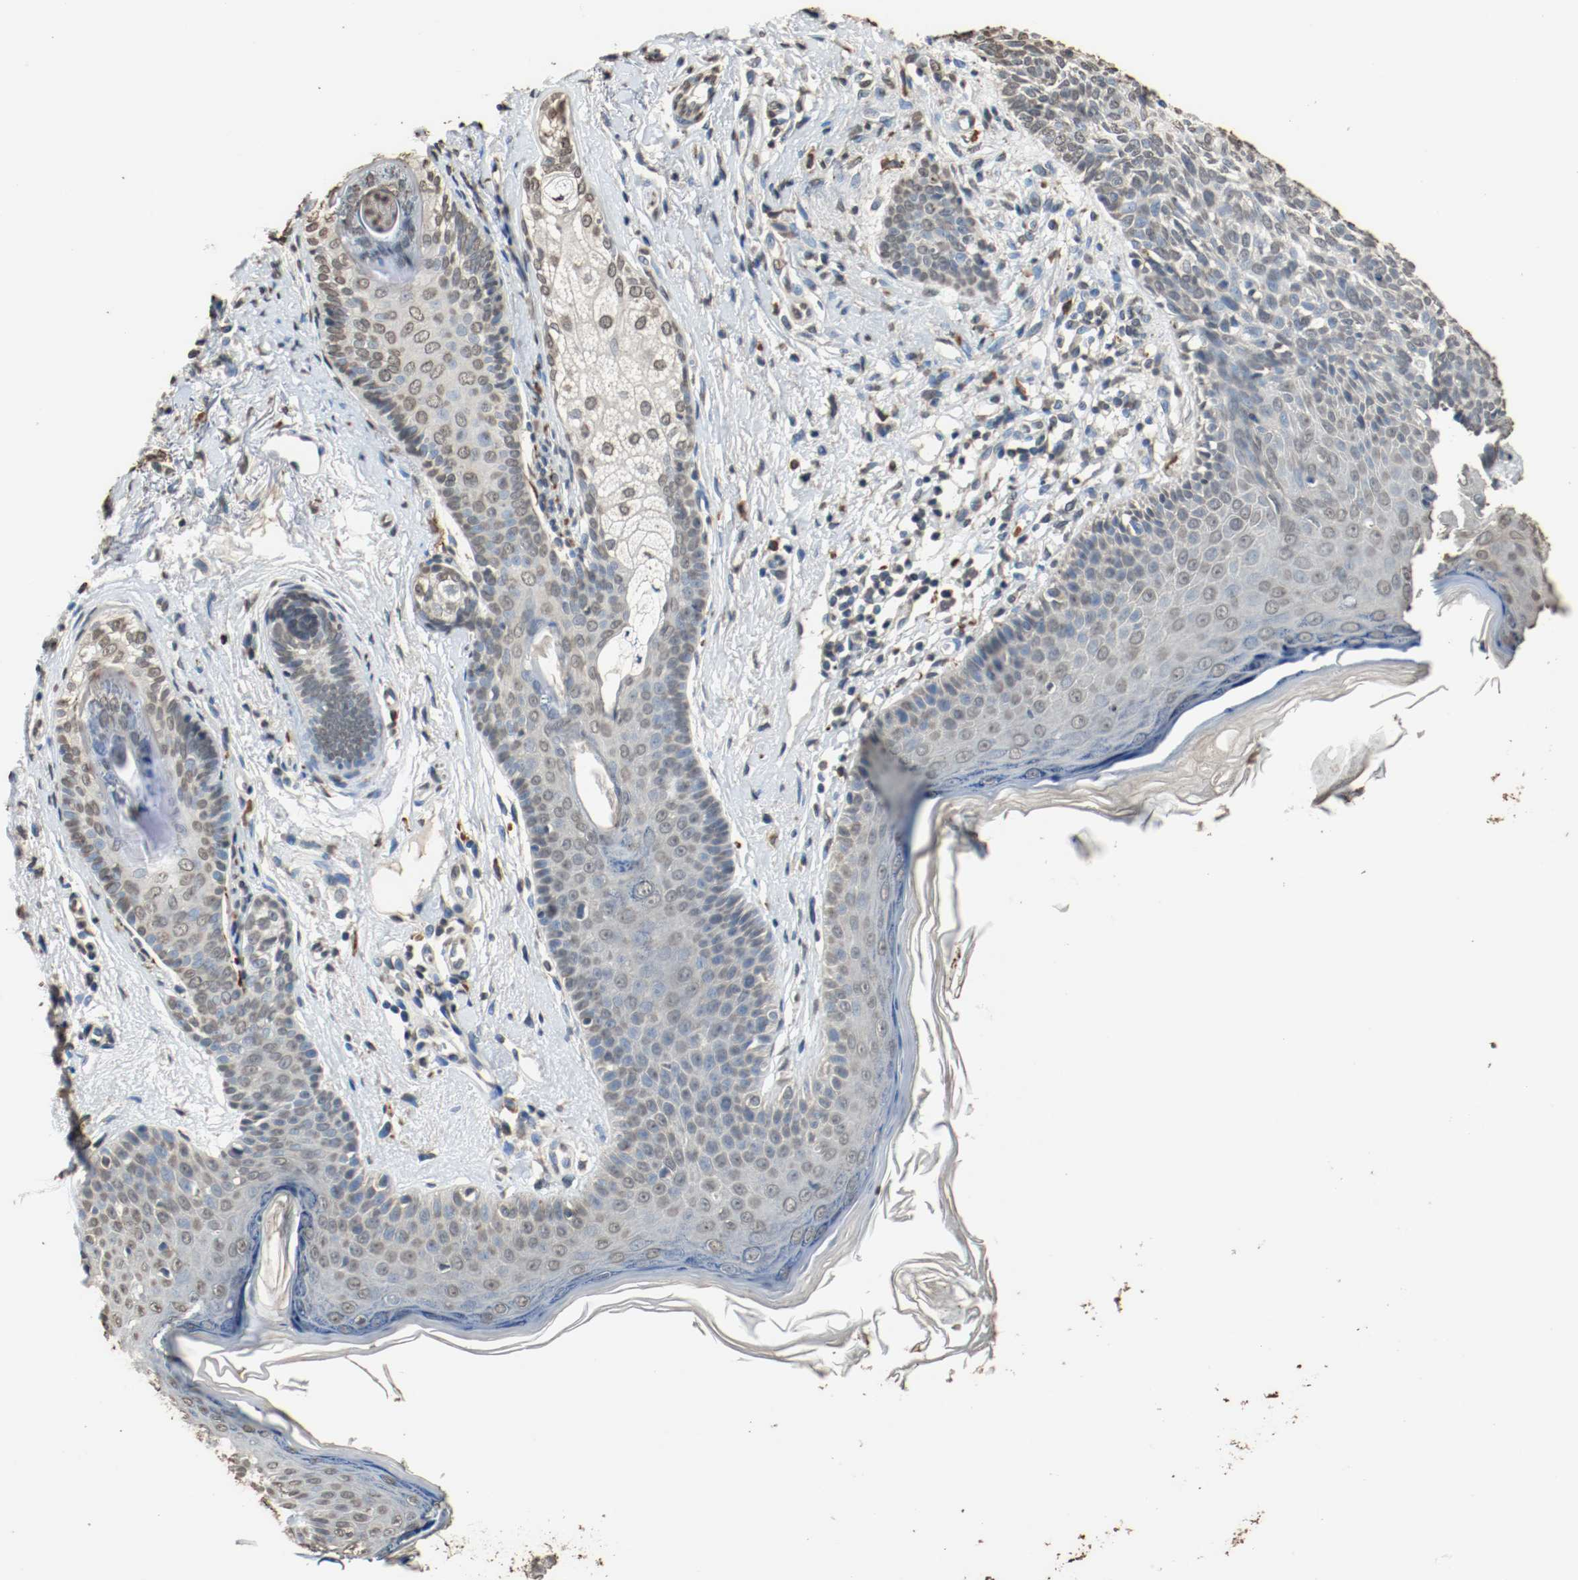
{"staining": {"intensity": "negative", "quantity": "none", "location": "none"}, "tissue": "skin cancer", "cell_type": "Tumor cells", "image_type": "cancer", "snomed": [{"axis": "morphology", "description": "Normal tissue, NOS"}, {"axis": "morphology", "description": "Basal cell carcinoma"}, {"axis": "topography", "description": "Skin"}], "caption": "Immunohistochemical staining of human basal cell carcinoma (skin) reveals no significant expression in tumor cells.", "gene": "RTN4", "patient": {"sex": "female", "age": 69}}